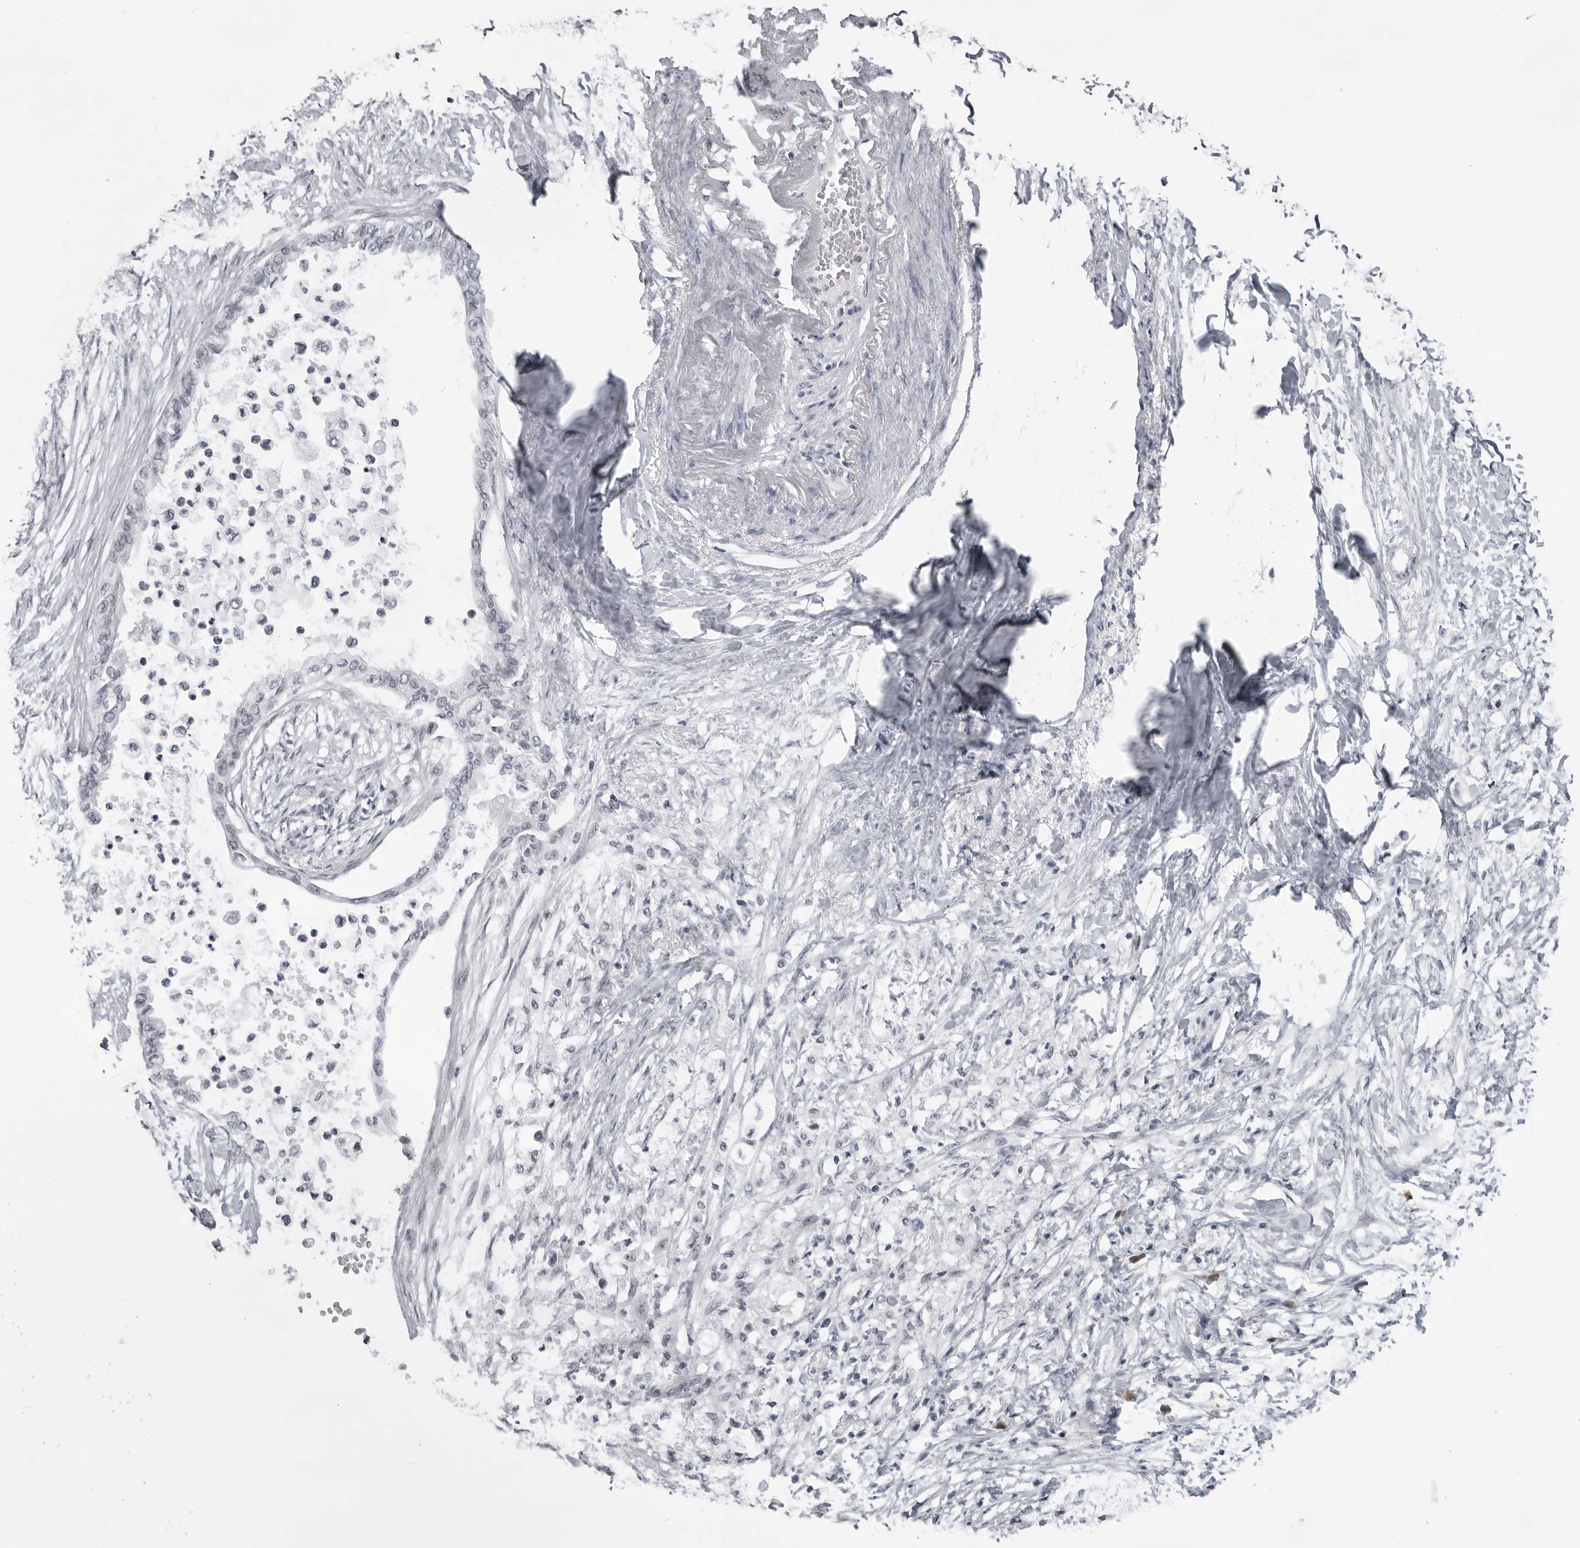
{"staining": {"intensity": "negative", "quantity": "none", "location": "none"}, "tissue": "pancreatic cancer", "cell_type": "Tumor cells", "image_type": "cancer", "snomed": [{"axis": "morphology", "description": "Normal tissue, NOS"}, {"axis": "morphology", "description": "Adenocarcinoma, NOS"}, {"axis": "topography", "description": "Pancreas"}, {"axis": "topography", "description": "Duodenum"}], "caption": "Tumor cells show no significant protein staining in adenocarcinoma (pancreatic).", "gene": "EXOSC10", "patient": {"sex": "female", "age": 60}}